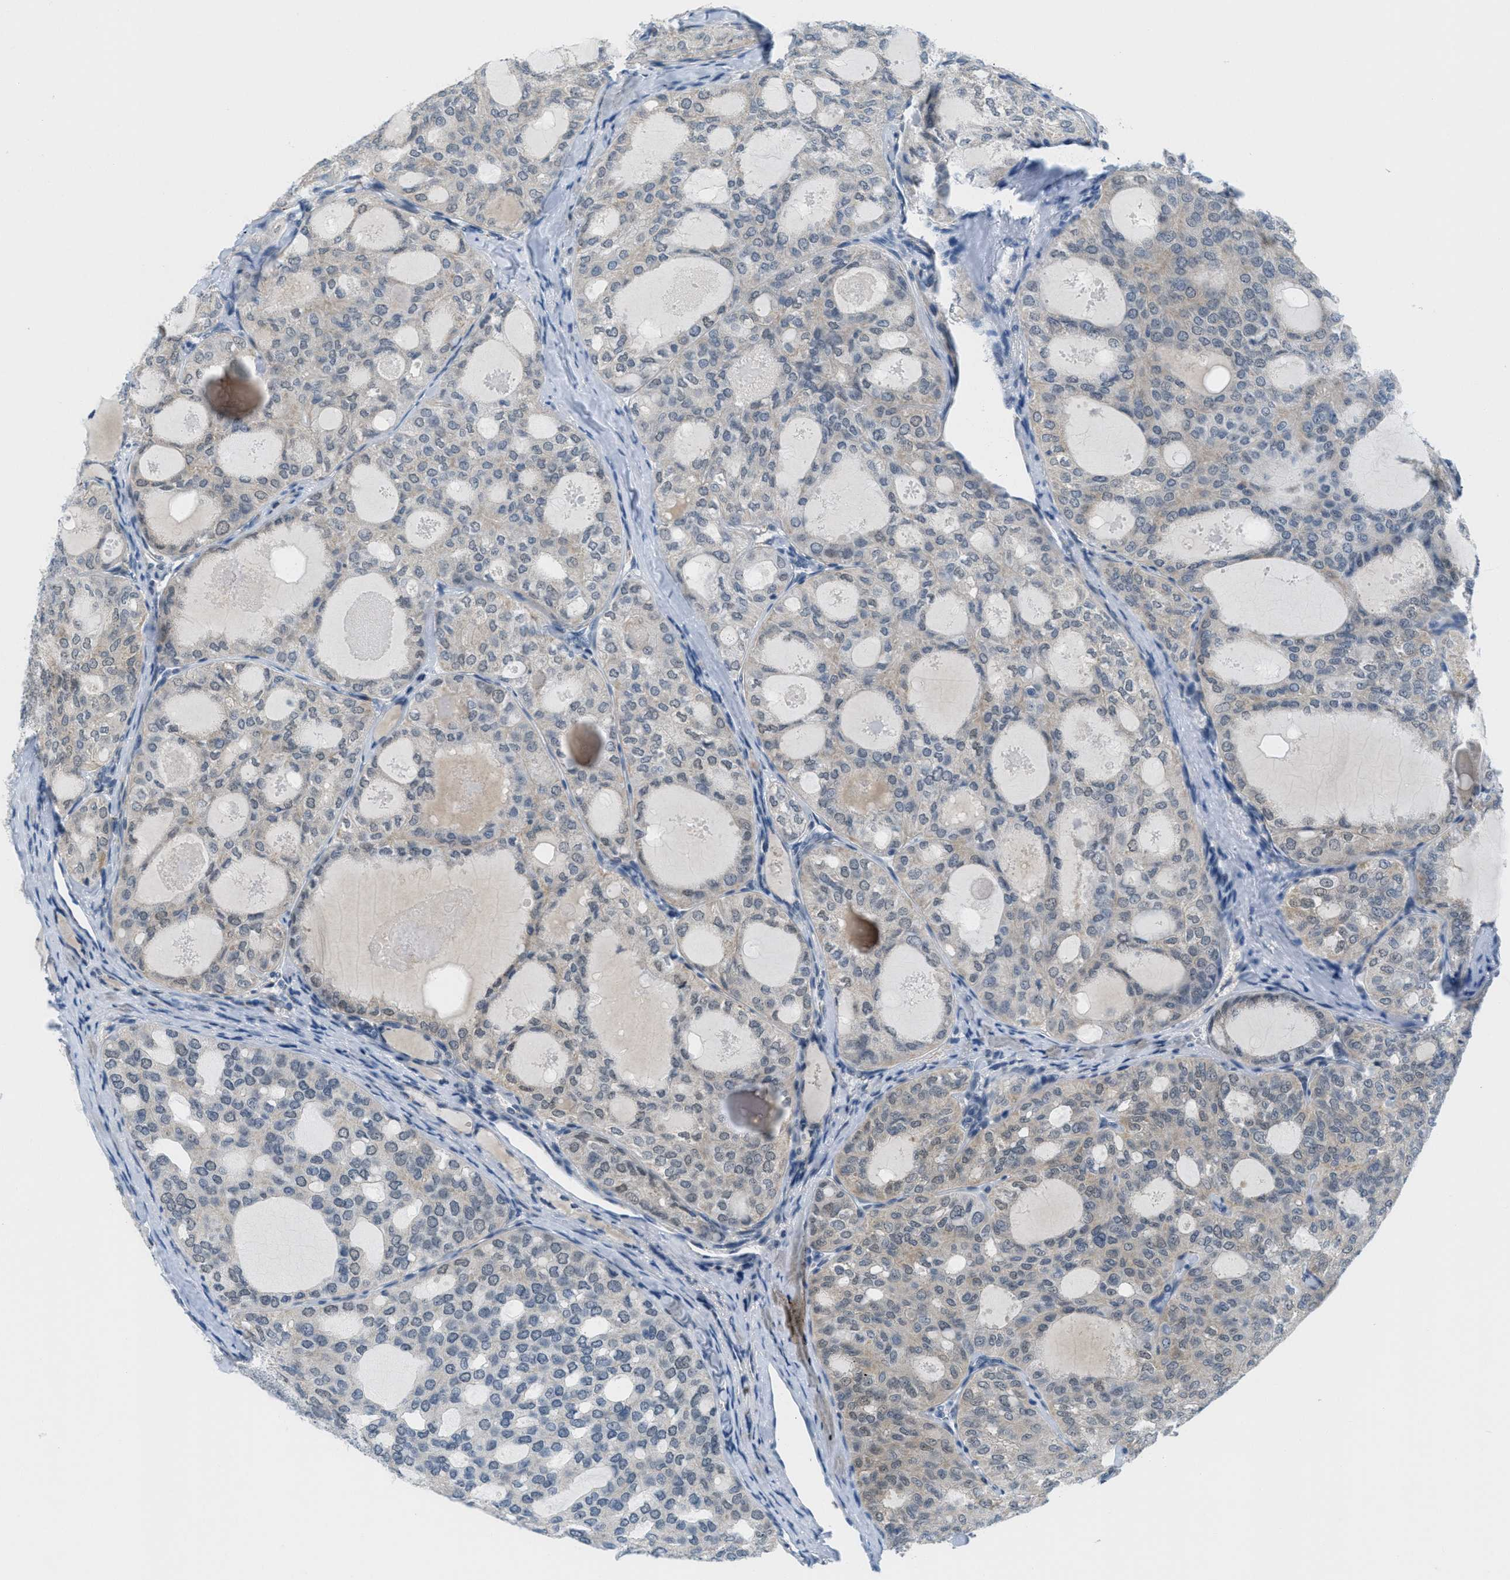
{"staining": {"intensity": "weak", "quantity": "25%-75%", "location": "cytoplasmic/membranous,nuclear"}, "tissue": "thyroid cancer", "cell_type": "Tumor cells", "image_type": "cancer", "snomed": [{"axis": "morphology", "description": "Follicular adenoma carcinoma, NOS"}, {"axis": "topography", "description": "Thyroid gland"}], "caption": "Thyroid cancer stained for a protein (brown) exhibits weak cytoplasmic/membranous and nuclear positive positivity in about 25%-75% of tumor cells.", "gene": "HS3ST2", "patient": {"sex": "male", "age": 75}}